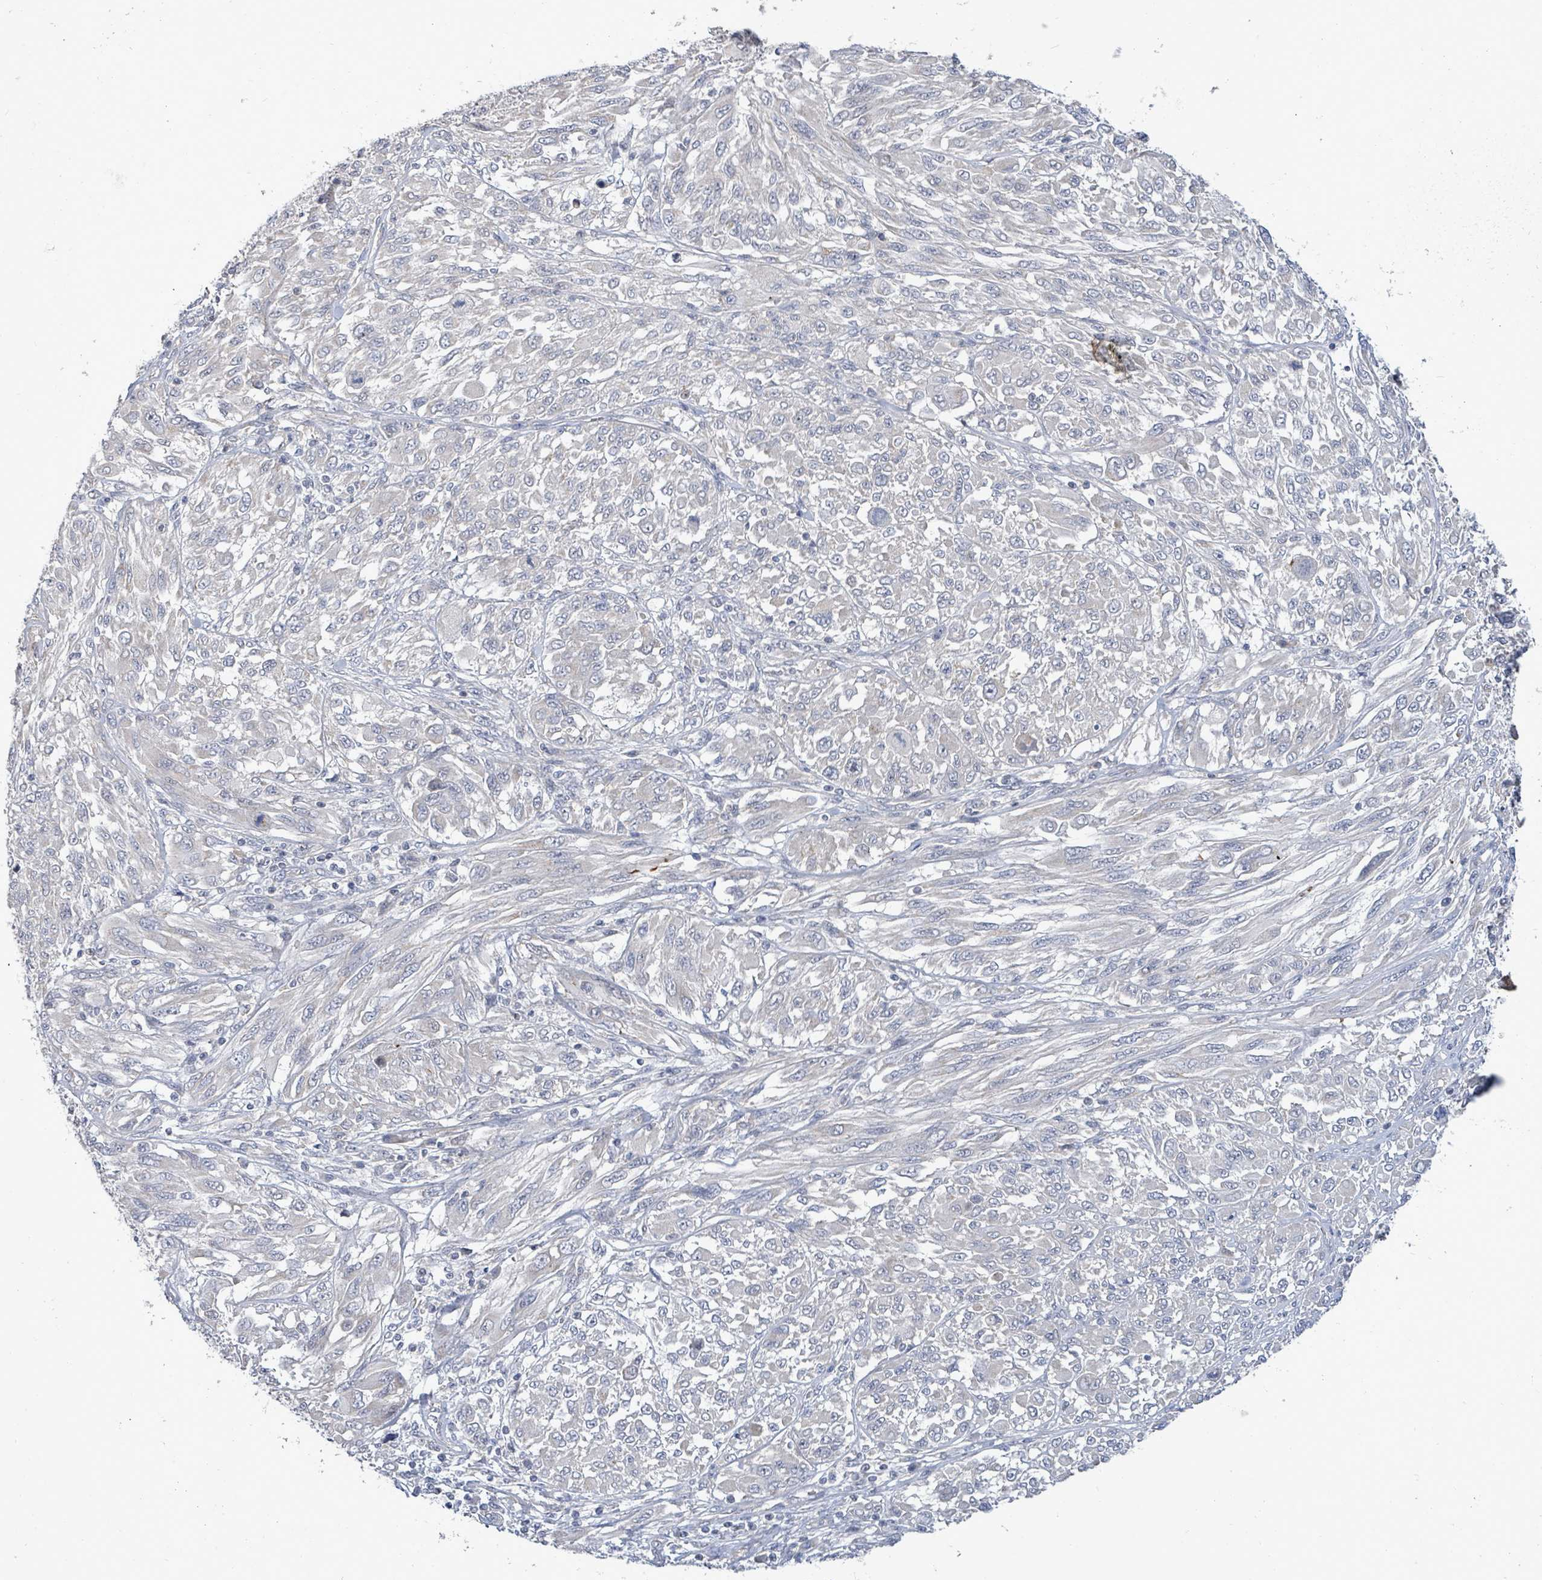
{"staining": {"intensity": "negative", "quantity": "none", "location": "none"}, "tissue": "melanoma", "cell_type": "Tumor cells", "image_type": "cancer", "snomed": [{"axis": "morphology", "description": "Malignant melanoma, NOS"}, {"axis": "topography", "description": "Skin"}], "caption": "A micrograph of human melanoma is negative for staining in tumor cells.", "gene": "ZFPM1", "patient": {"sex": "female", "age": 91}}